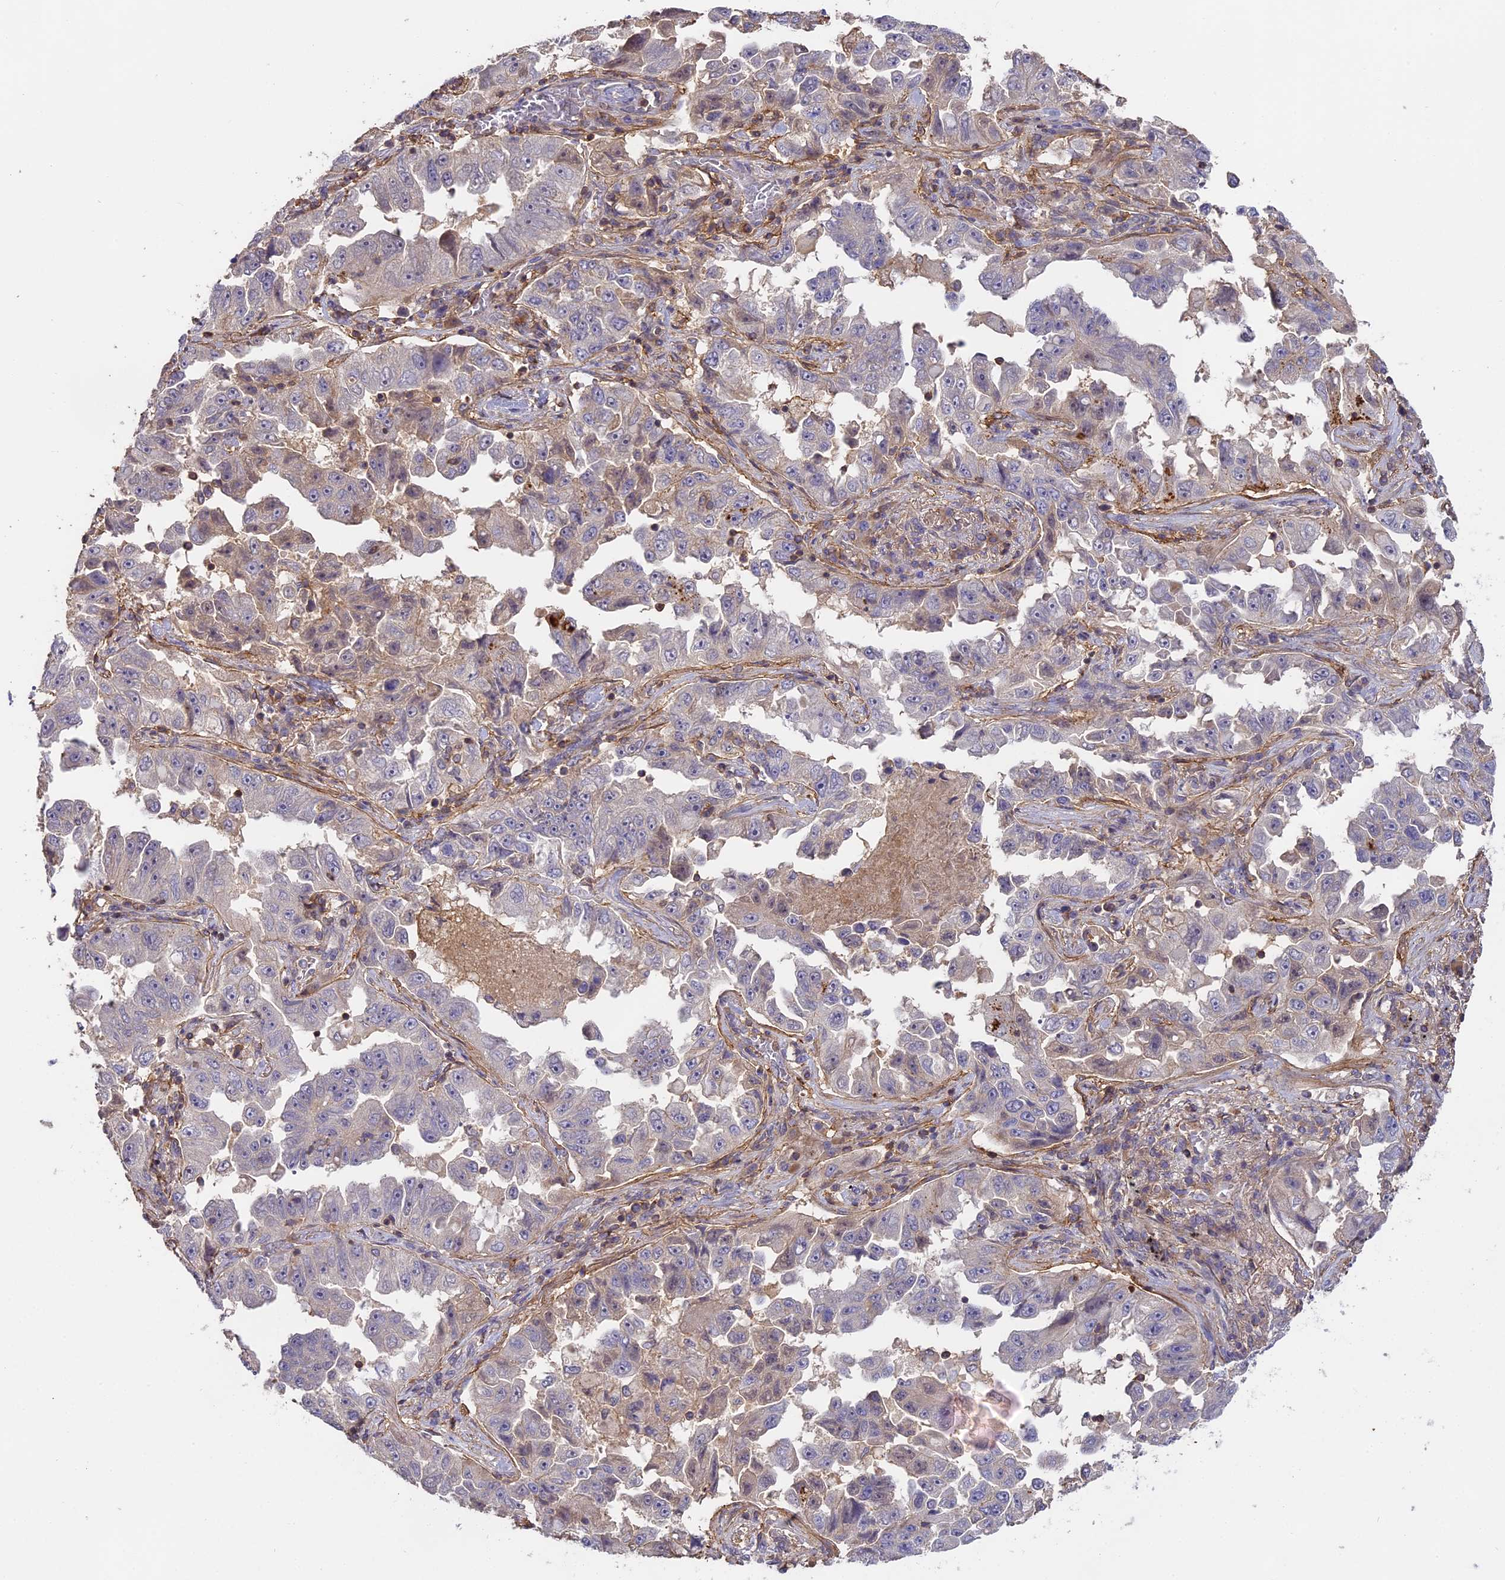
{"staining": {"intensity": "negative", "quantity": "none", "location": "none"}, "tissue": "lung cancer", "cell_type": "Tumor cells", "image_type": "cancer", "snomed": [{"axis": "morphology", "description": "Adenocarcinoma, NOS"}, {"axis": "topography", "description": "Lung"}], "caption": "Immunohistochemistry (IHC) micrograph of neoplastic tissue: human adenocarcinoma (lung) stained with DAB (3,3'-diaminobenzidine) exhibits no significant protein positivity in tumor cells.", "gene": "CFAP119", "patient": {"sex": "female", "age": 51}}